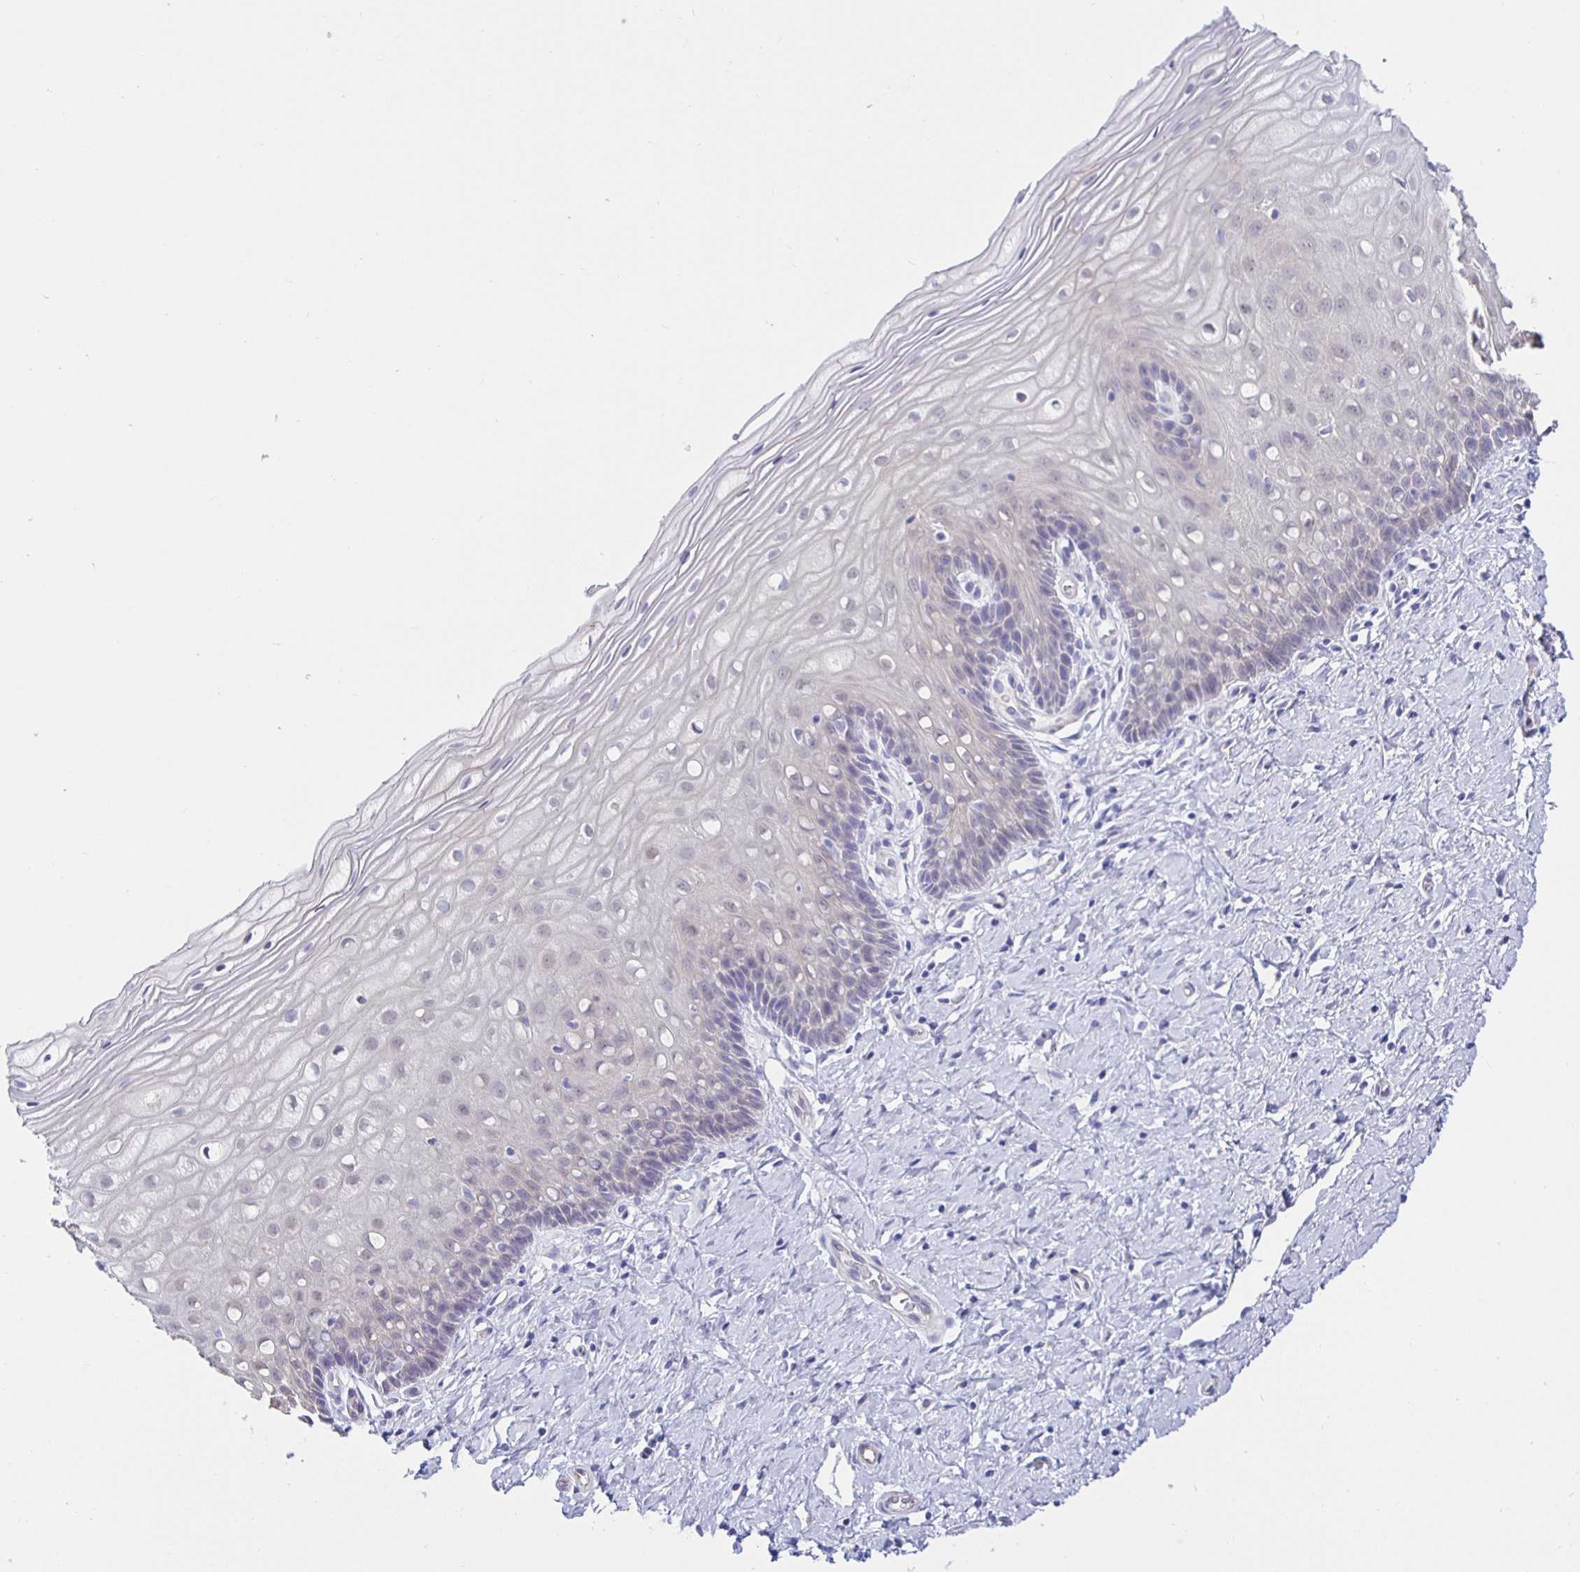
{"staining": {"intensity": "negative", "quantity": "none", "location": "none"}, "tissue": "cervix", "cell_type": "Glandular cells", "image_type": "normal", "snomed": [{"axis": "morphology", "description": "Normal tissue, NOS"}, {"axis": "topography", "description": "Cervix"}], "caption": "A histopathology image of human cervix is negative for staining in glandular cells. (DAB IHC with hematoxylin counter stain).", "gene": "HSPA4L", "patient": {"sex": "female", "age": 37}}